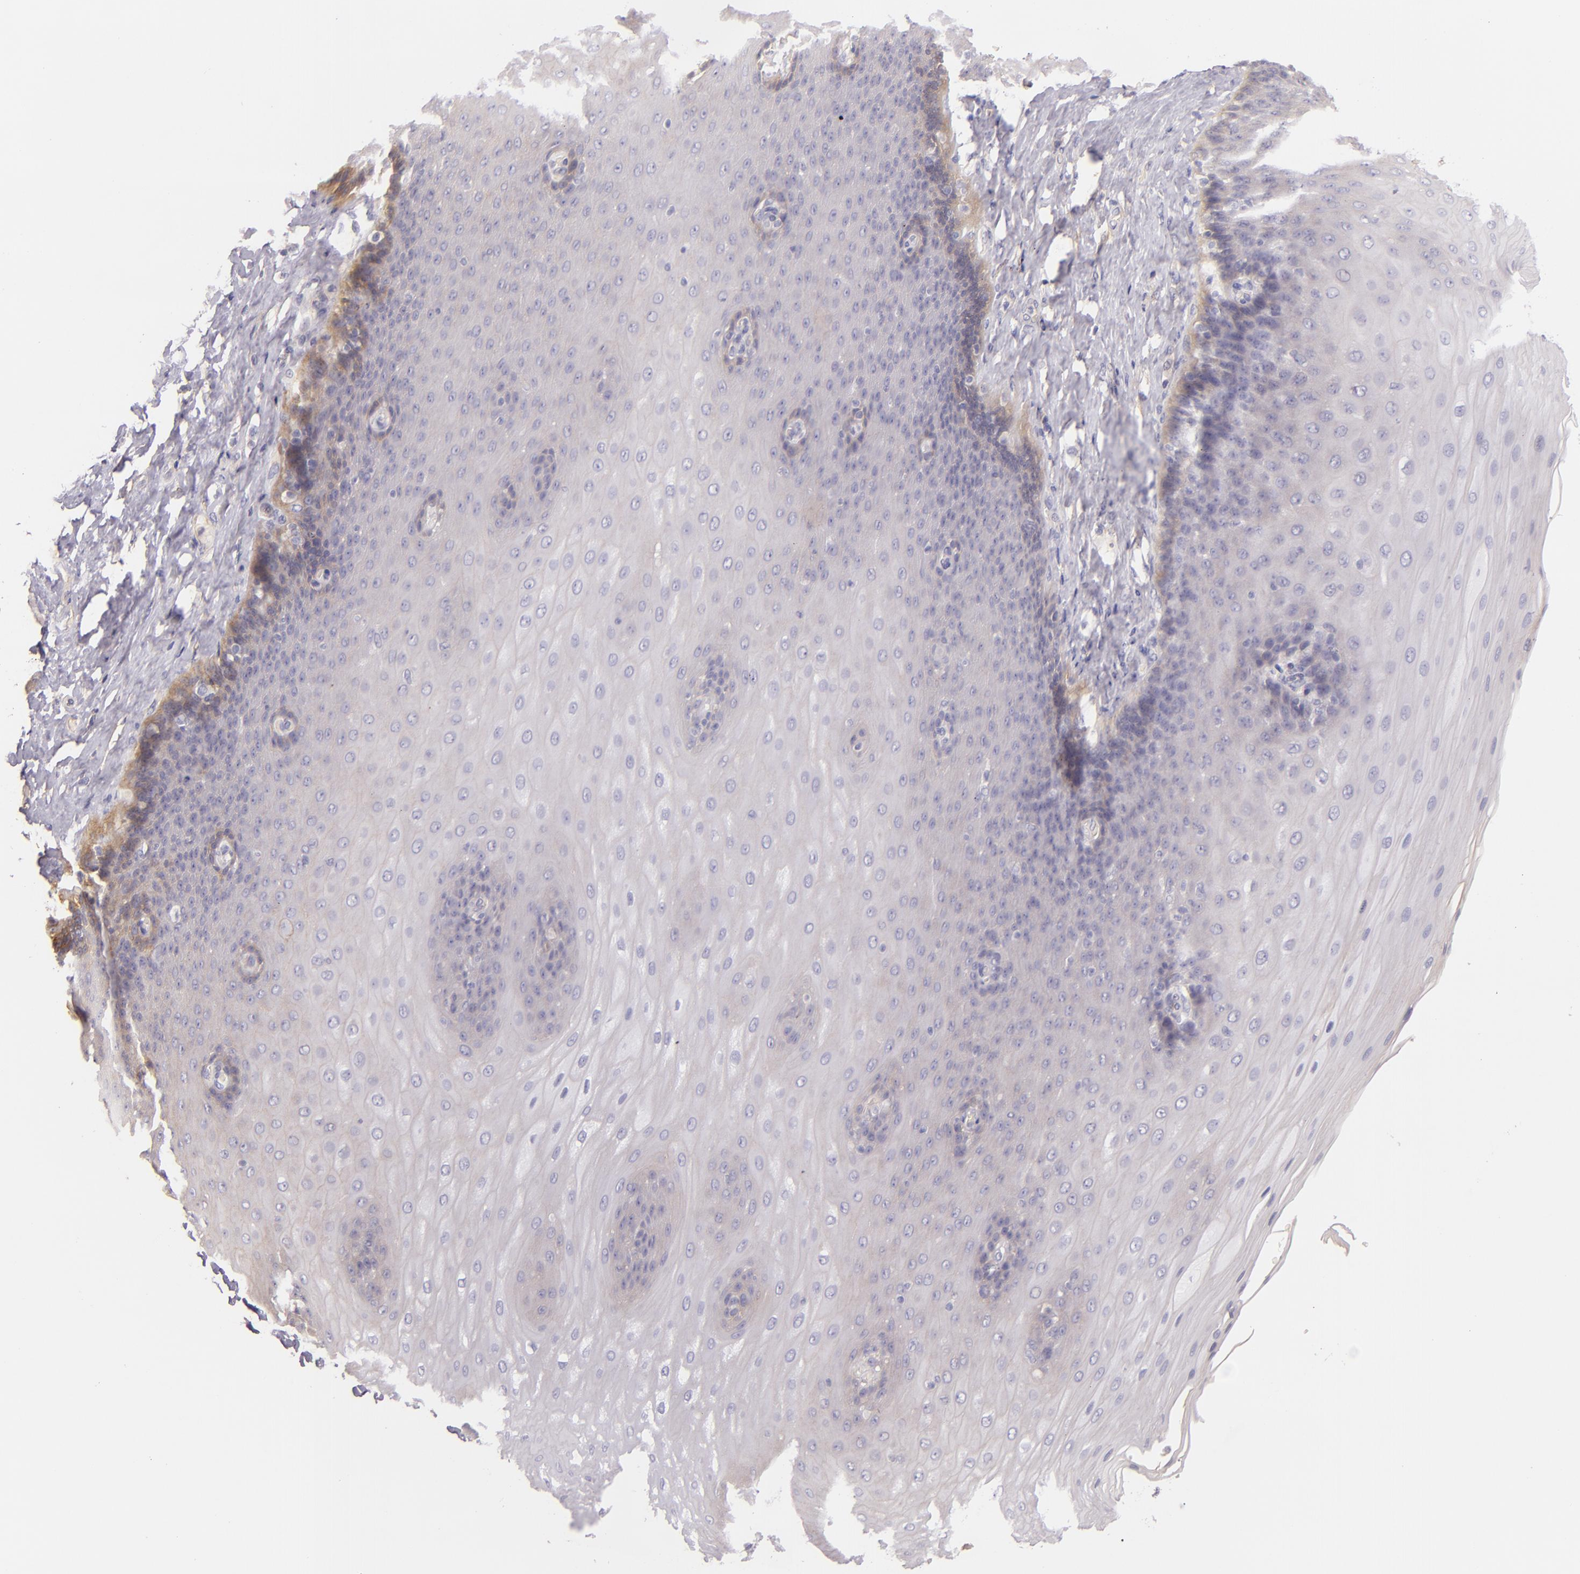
{"staining": {"intensity": "moderate", "quantity": "<25%", "location": "cytoplasmic/membranous"}, "tissue": "esophagus", "cell_type": "Squamous epithelial cells", "image_type": "normal", "snomed": [{"axis": "morphology", "description": "Normal tissue, NOS"}, {"axis": "topography", "description": "Esophagus"}], "caption": "Protein staining of unremarkable esophagus displays moderate cytoplasmic/membranous expression in about <25% of squamous epithelial cells.", "gene": "CTSF", "patient": {"sex": "male", "age": 62}}